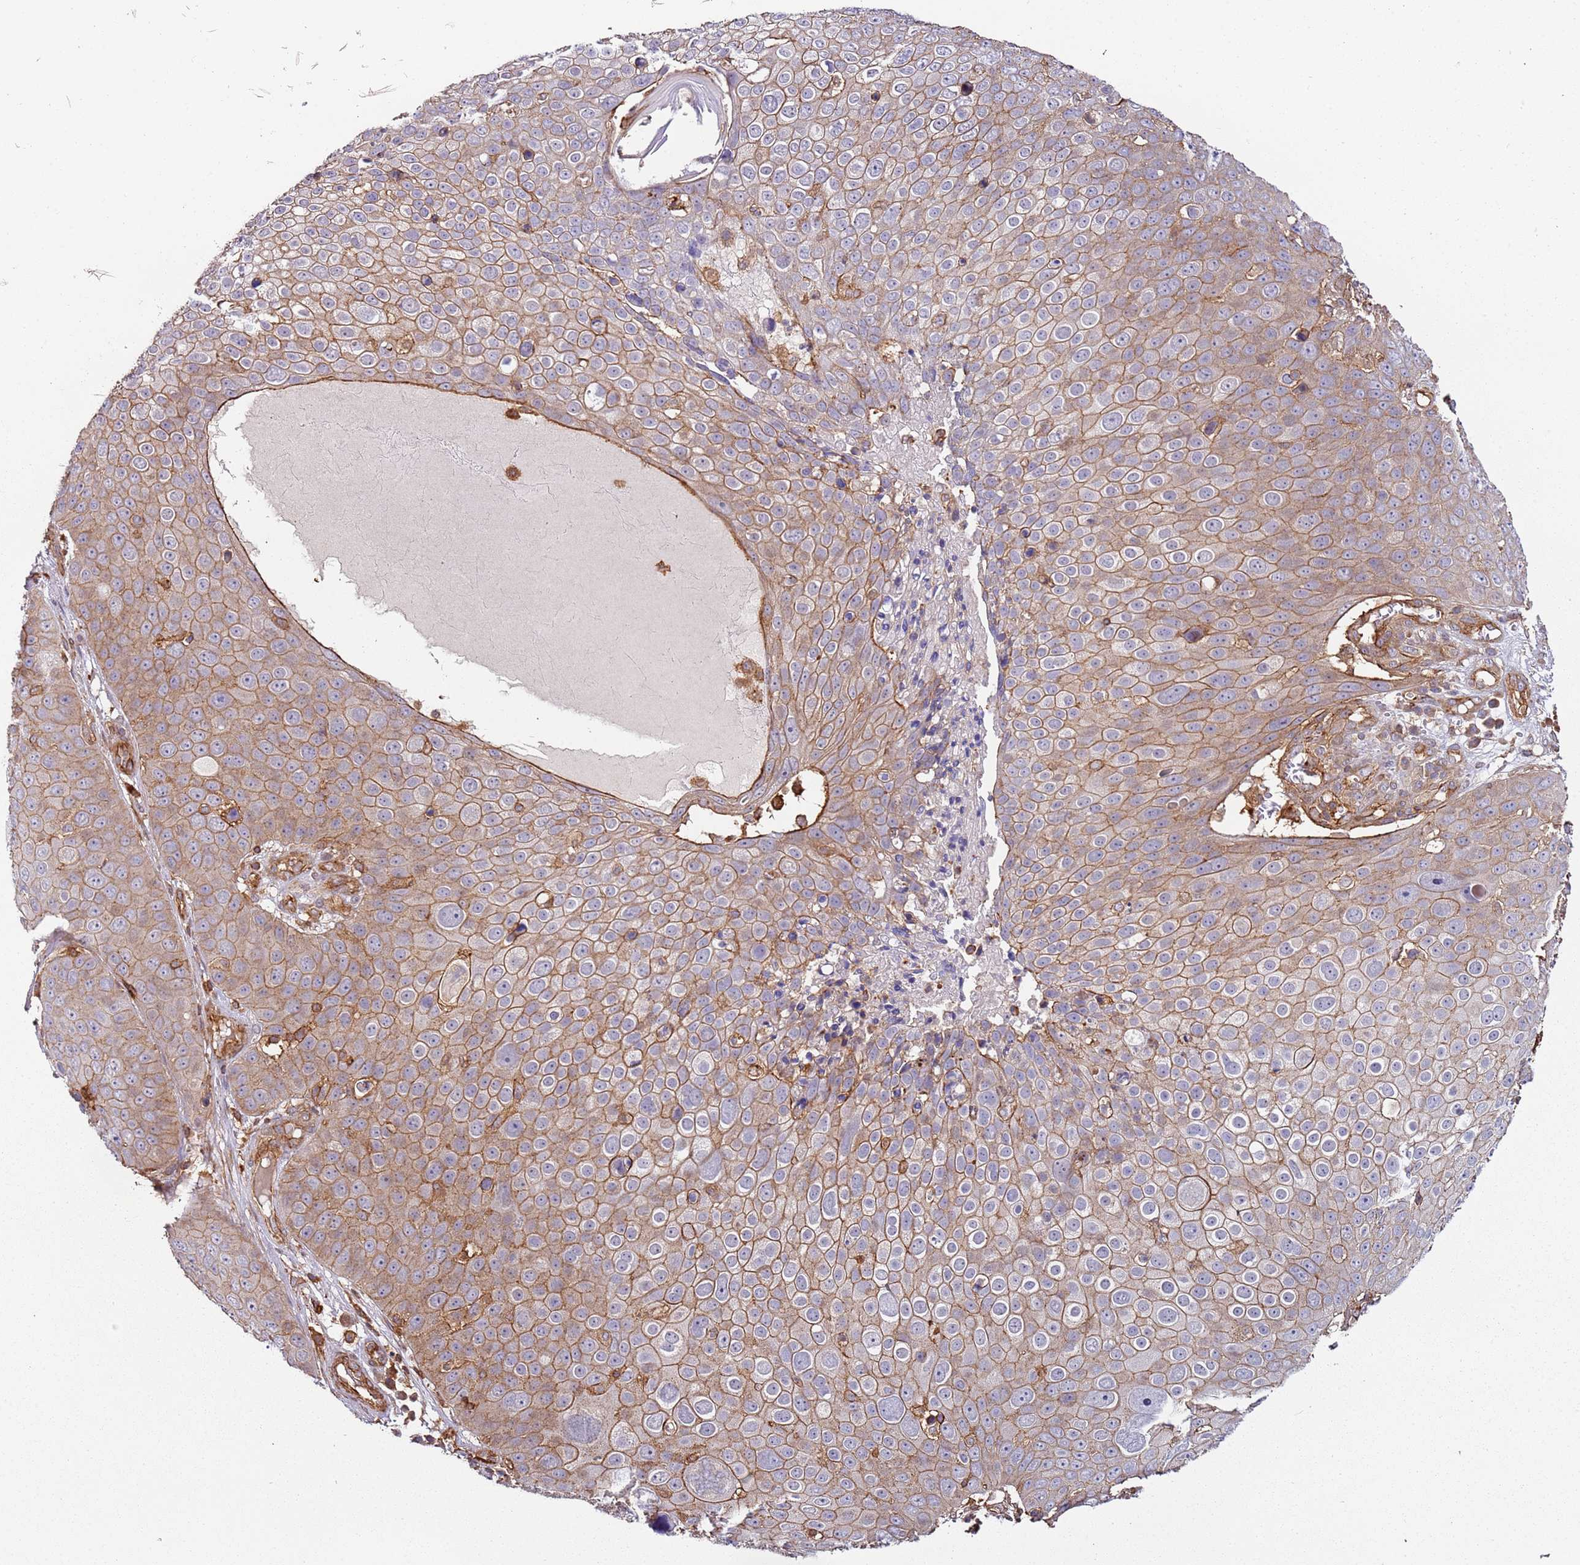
{"staining": {"intensity": "moderate", "quantity": ">75%", "location": "cytoplasmic/membranous"}, "tissue": "skin cancer", "cell_type": "Tumor cells", "image_type": "cancer", "snomed": [{"axis": "morphology", "description": "Squamous cell carcinoma, NOS"}, {"axis": "topography", "description": "Skin"}], "caption": "A medium amount of moderate cytoplasmic/membranous staining is present in about >75% of tumor cells in skin cancer tissue. (Stains: DAB (3,3'-diaminobenzidine) in brown, nuclei in blue, Microscopy: brightfield microscopy at high magnification).", "gene": "CYP2U1", "patient": {"sex": "male", "age": 71}}